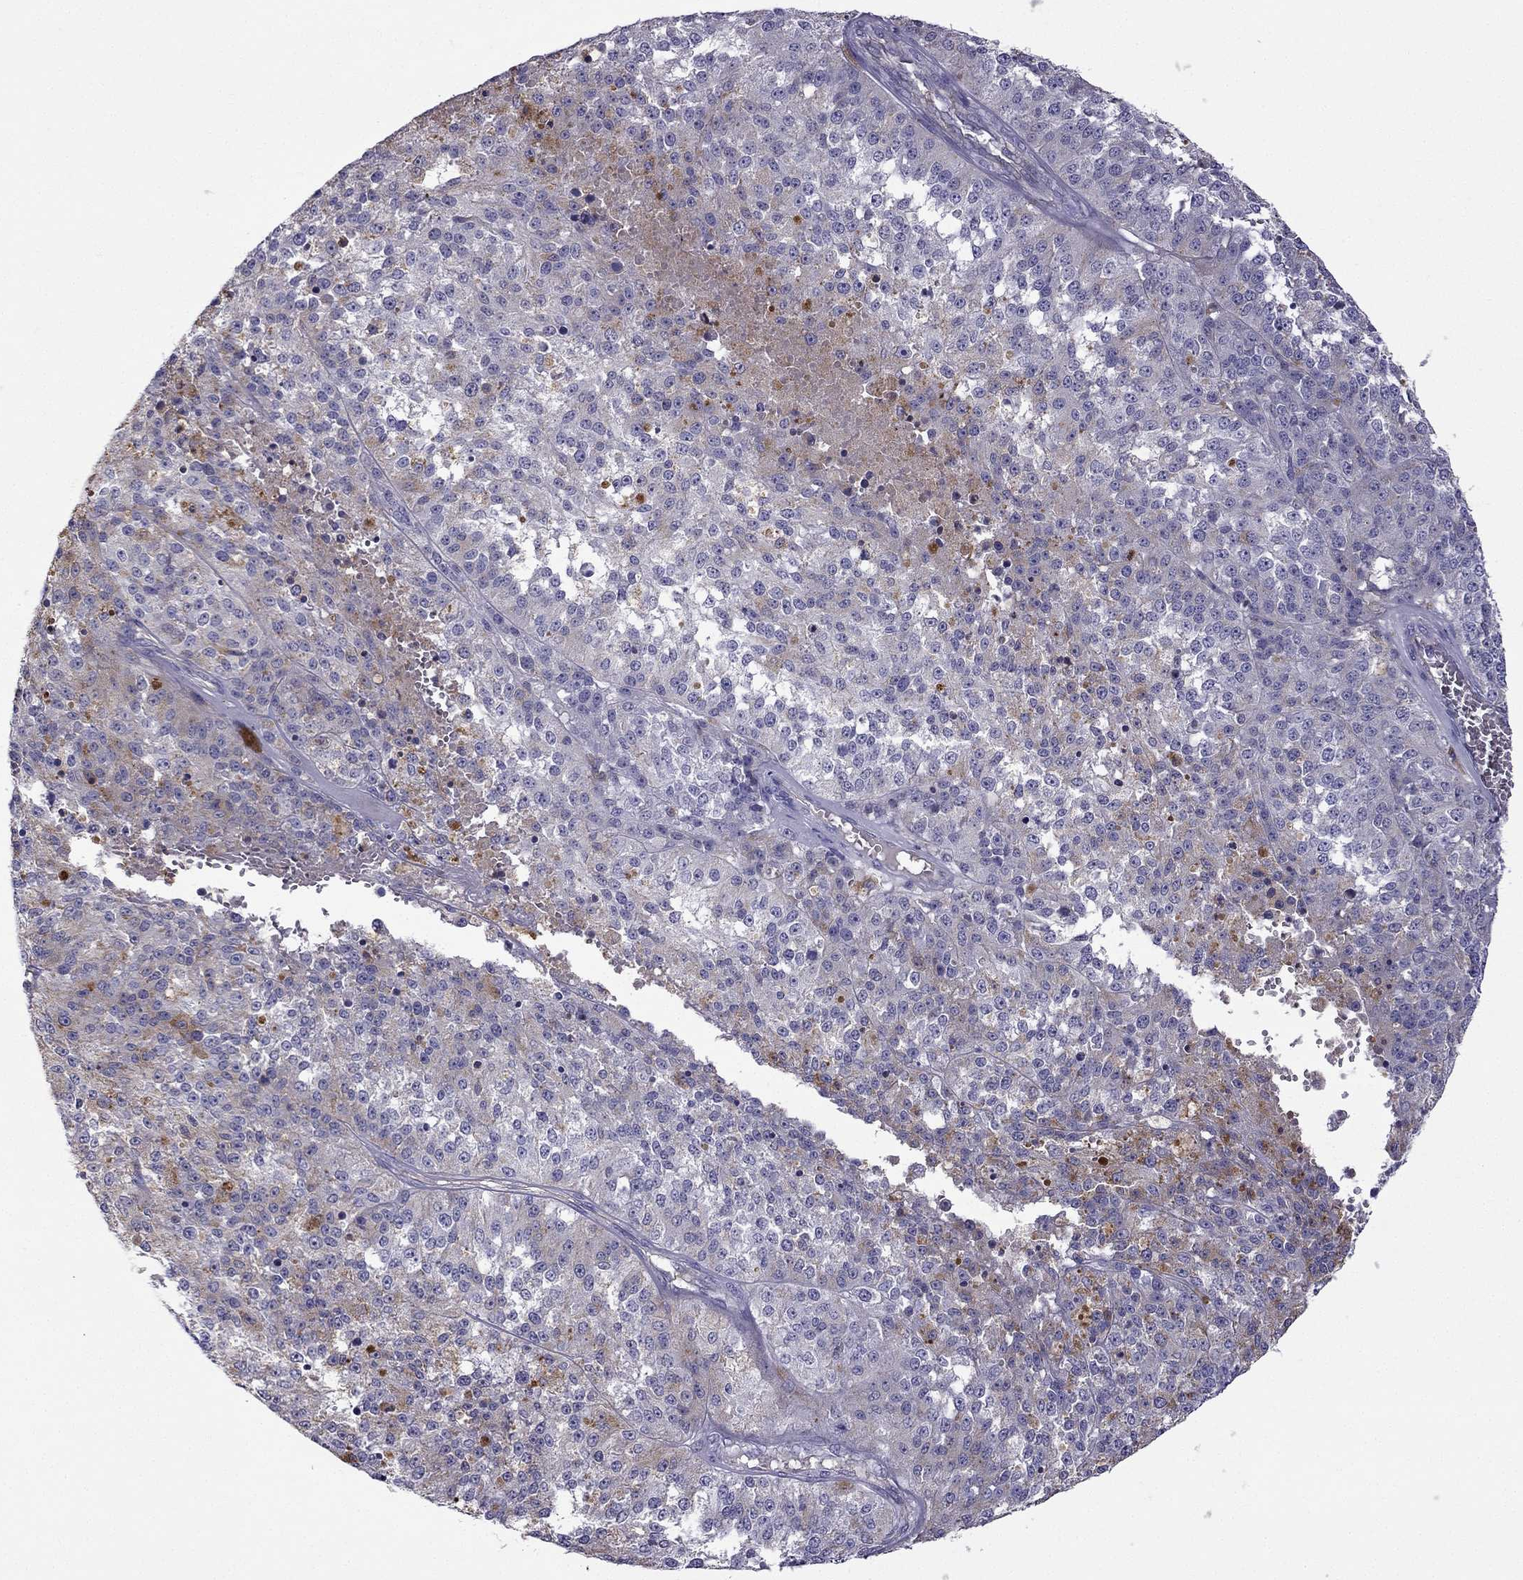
{"staining": {"intensity": "negative", "quantity": "none", "location": "none"}, "tissue": "melanoma", "cell_type": "Tumor cells", "image_type": "cancer", "snomed": [{"axis": "morphology", "description": "Malignant melanoma, Metastatic site"}, {"axis": "topography", "description": "Lymph node"}], "caption": "High power microscopy image of an immunohistochemistry micrograph of melanoma, revealing no significant expression in tumor cells.", "gene": "STOML3", "patient": {"sex": "female", "age": 64}}